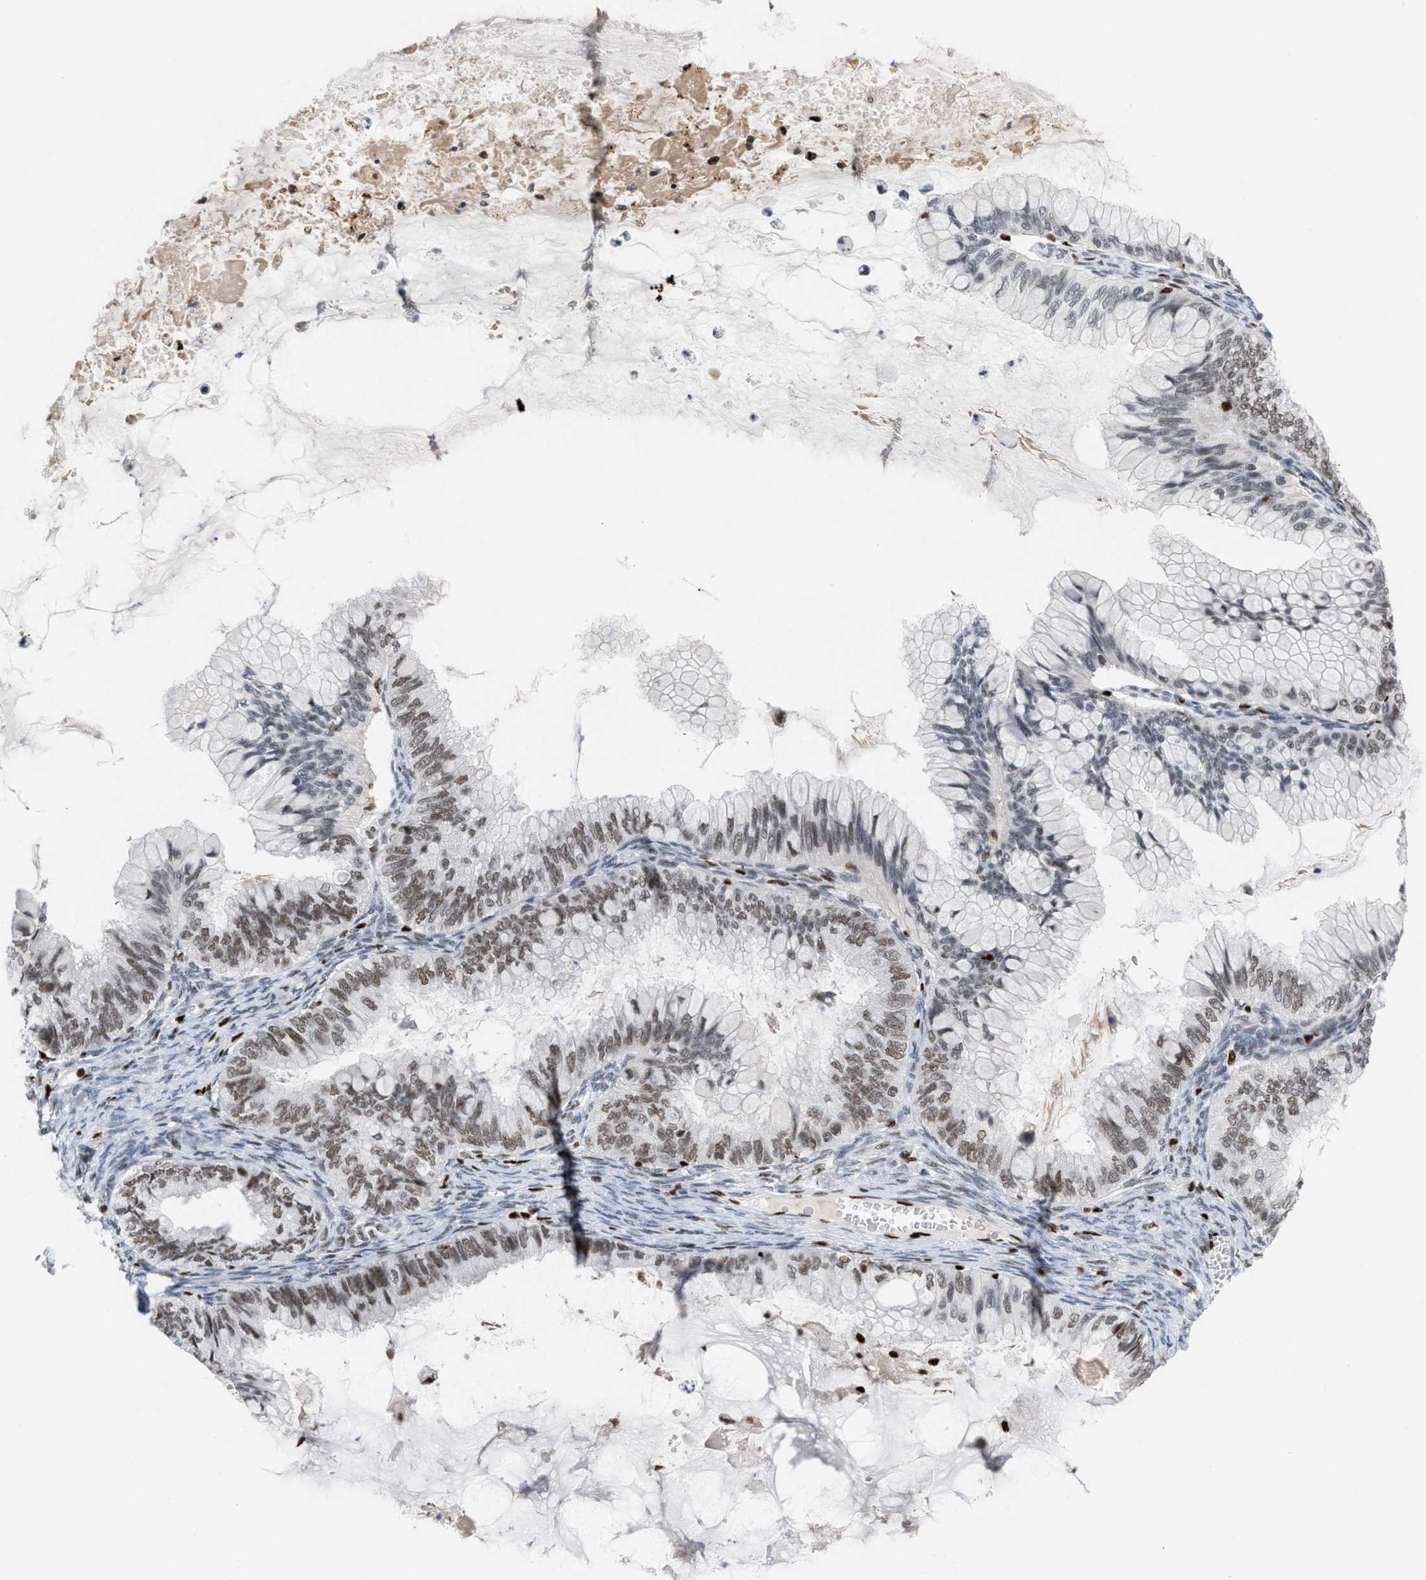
{"staining": {"intensity": "weak", "quantity": ">75%", "location": "nuclear"}, "tissue": "ovarian cancer", "cell_type": "Tumor cells", "image_type": "cancer", "snomed": [{"axis": "morphology", "description": "Cystadenocarcinoma, mucinous, NOS"}, {"axis": "topography", "description": "Ovary"}], "caption": "Ovarian cancer stained for a protein (brown) exhibits weak nuclear positive positivity in about >75% of tumor cells.", "gene": "RNASEK-C17orf49", "patient": {"sex": "female", "age": 80}}